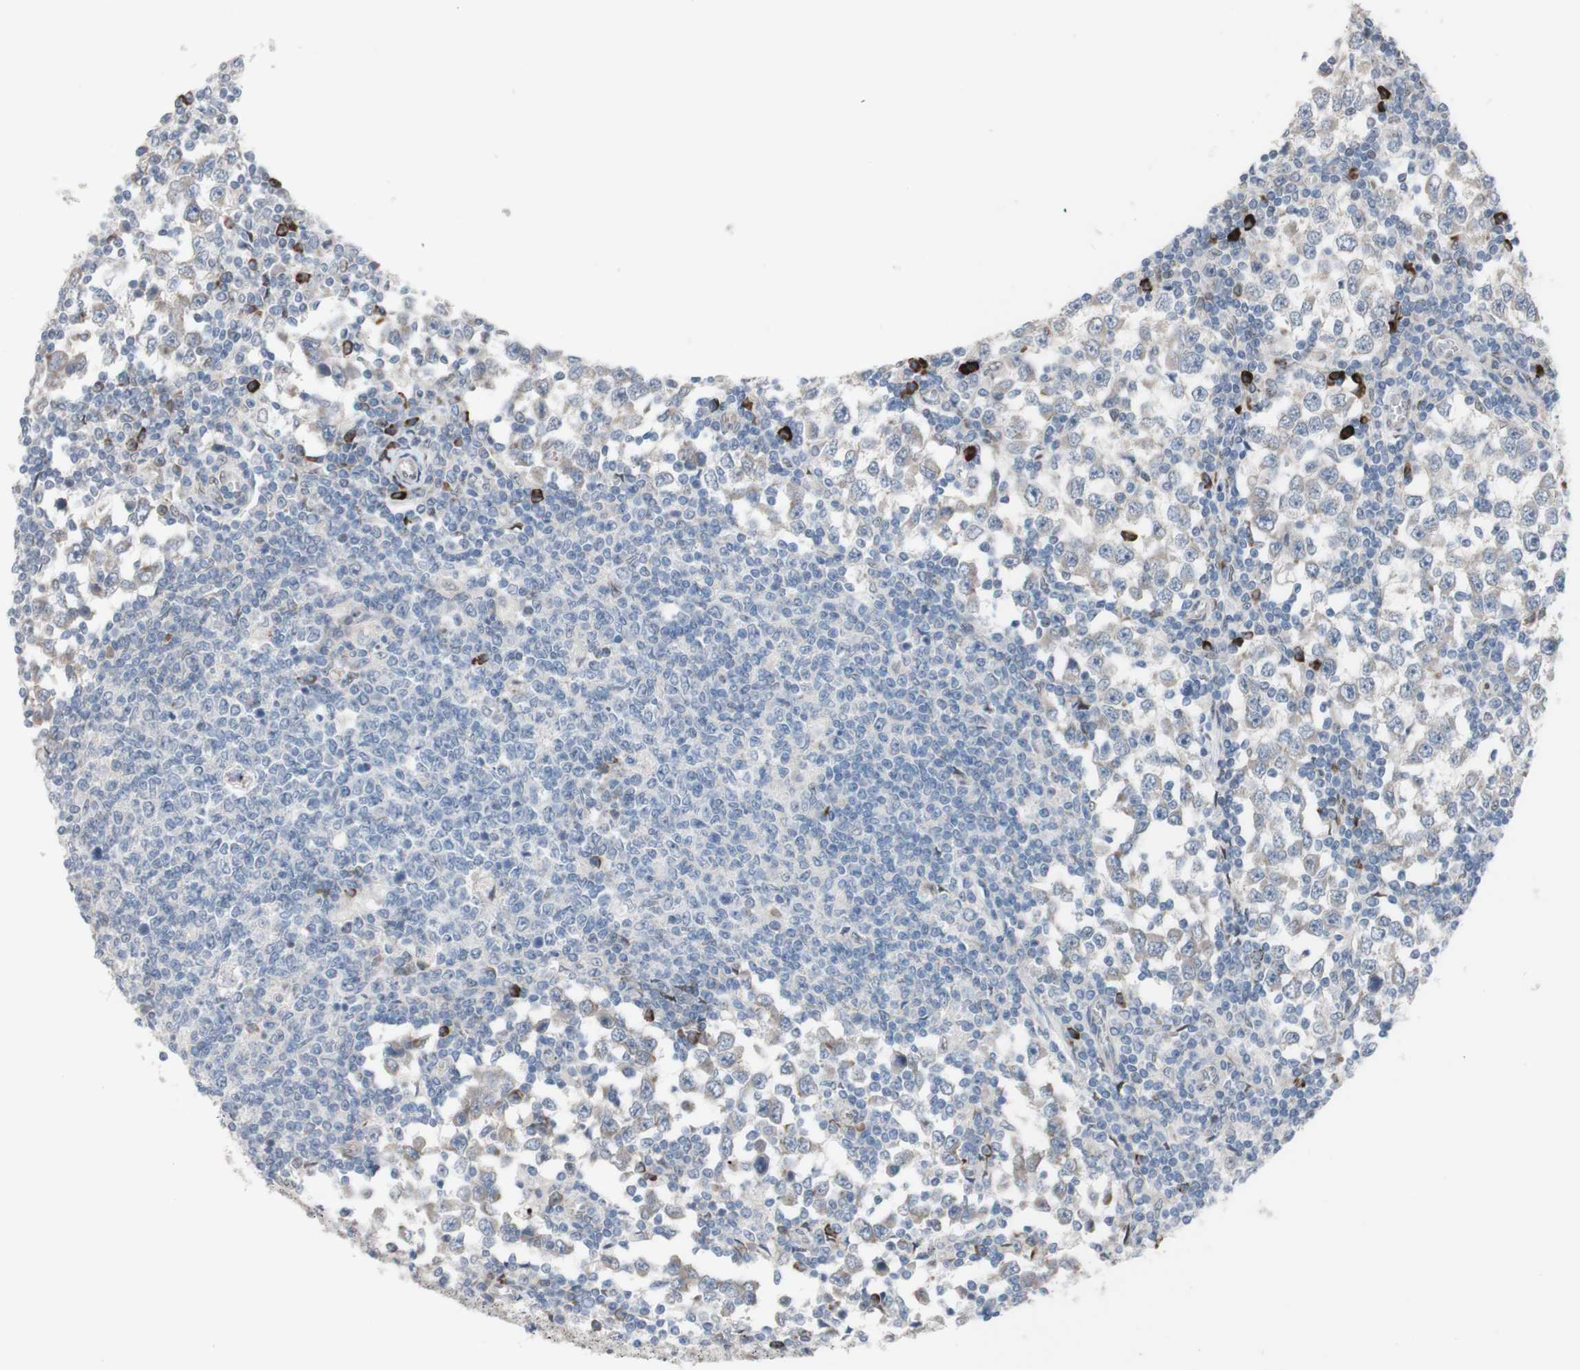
{"staining": {"intensity": "strong", "quantity": "<25%", "location": "cytoplasmic/membranous"}, "tissue": "testis cancer", "cell_type": "Tumor cells", "image_type": "cancer", "snomed": [{"axis": "morphology", "description": "Seminoma, NOS"}, {"axis": "topography", "description": "Testis"}], "caption": "The histopathology image demonstrates immunohistochemical staining of testis cancer. There is strong cytoplasmic/membranous positivity is identified in about <25% of tumor cells. Nuclei are stained in blue.", "gene": "PHTF2", "patient": {"sex": "male", "age": 65}}